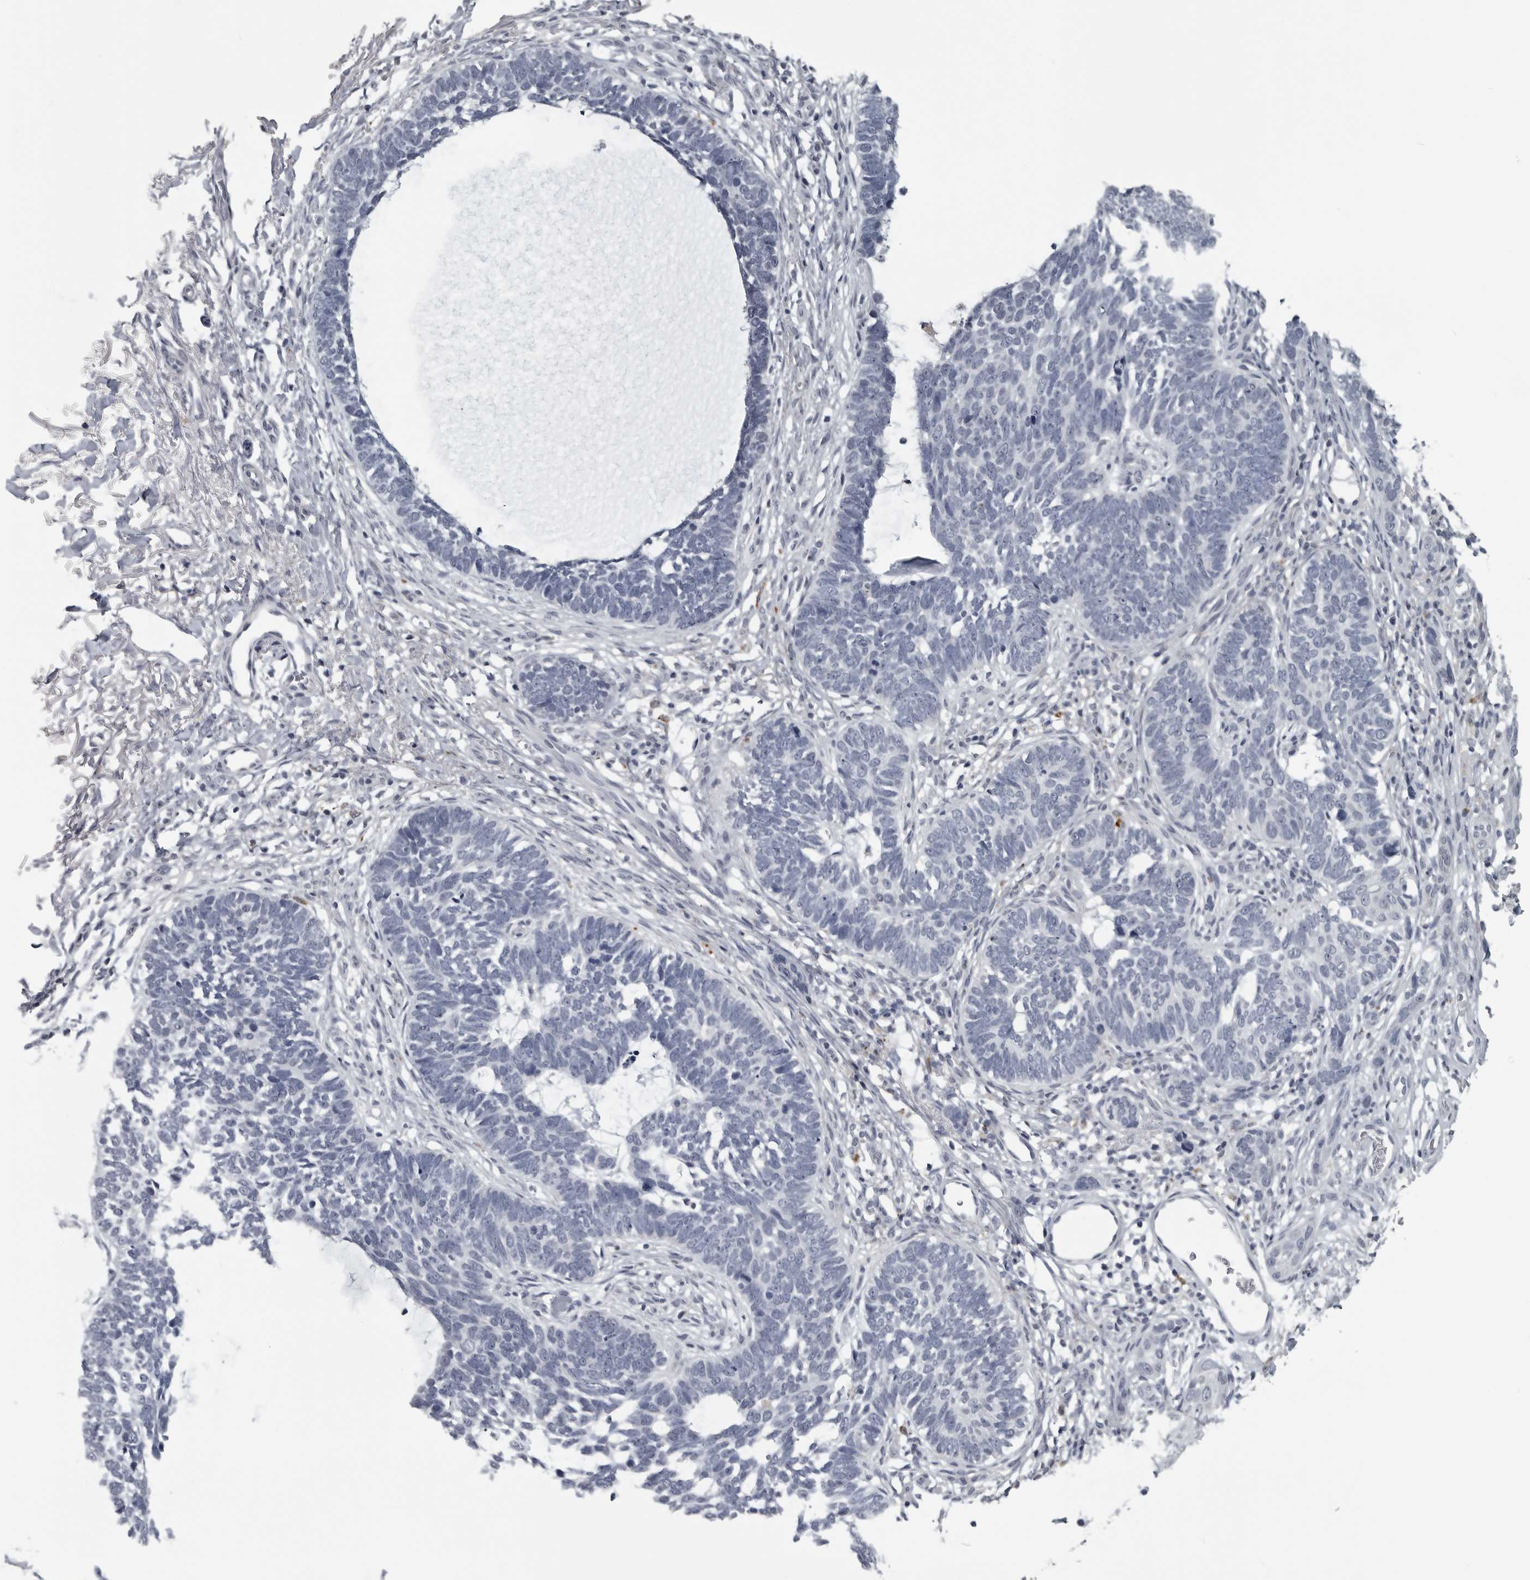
{"staining": {"intensity": "negative", "quantity": "none", "location": "none"}, "tissue": "skin cancer", "cell_type": "Tumor cells", "image_type": "cancer", "snomed": [{"axis": "morphology", "description": "Normal tissue, NOS"}, {"axis": "morphology", "description": "Basal cell carcinoma"}, {"axis": "topography", "description": "Skin"}], "caption": "Micrograph shows no protein positivity in tumor cells of skin basal cell carcinoma tissue. (DAB (3,3'-diaminobenzidine) IHC, high magnification).", "gene": "LYSMD1", "patient": {"sex": "male", "age": 77}}